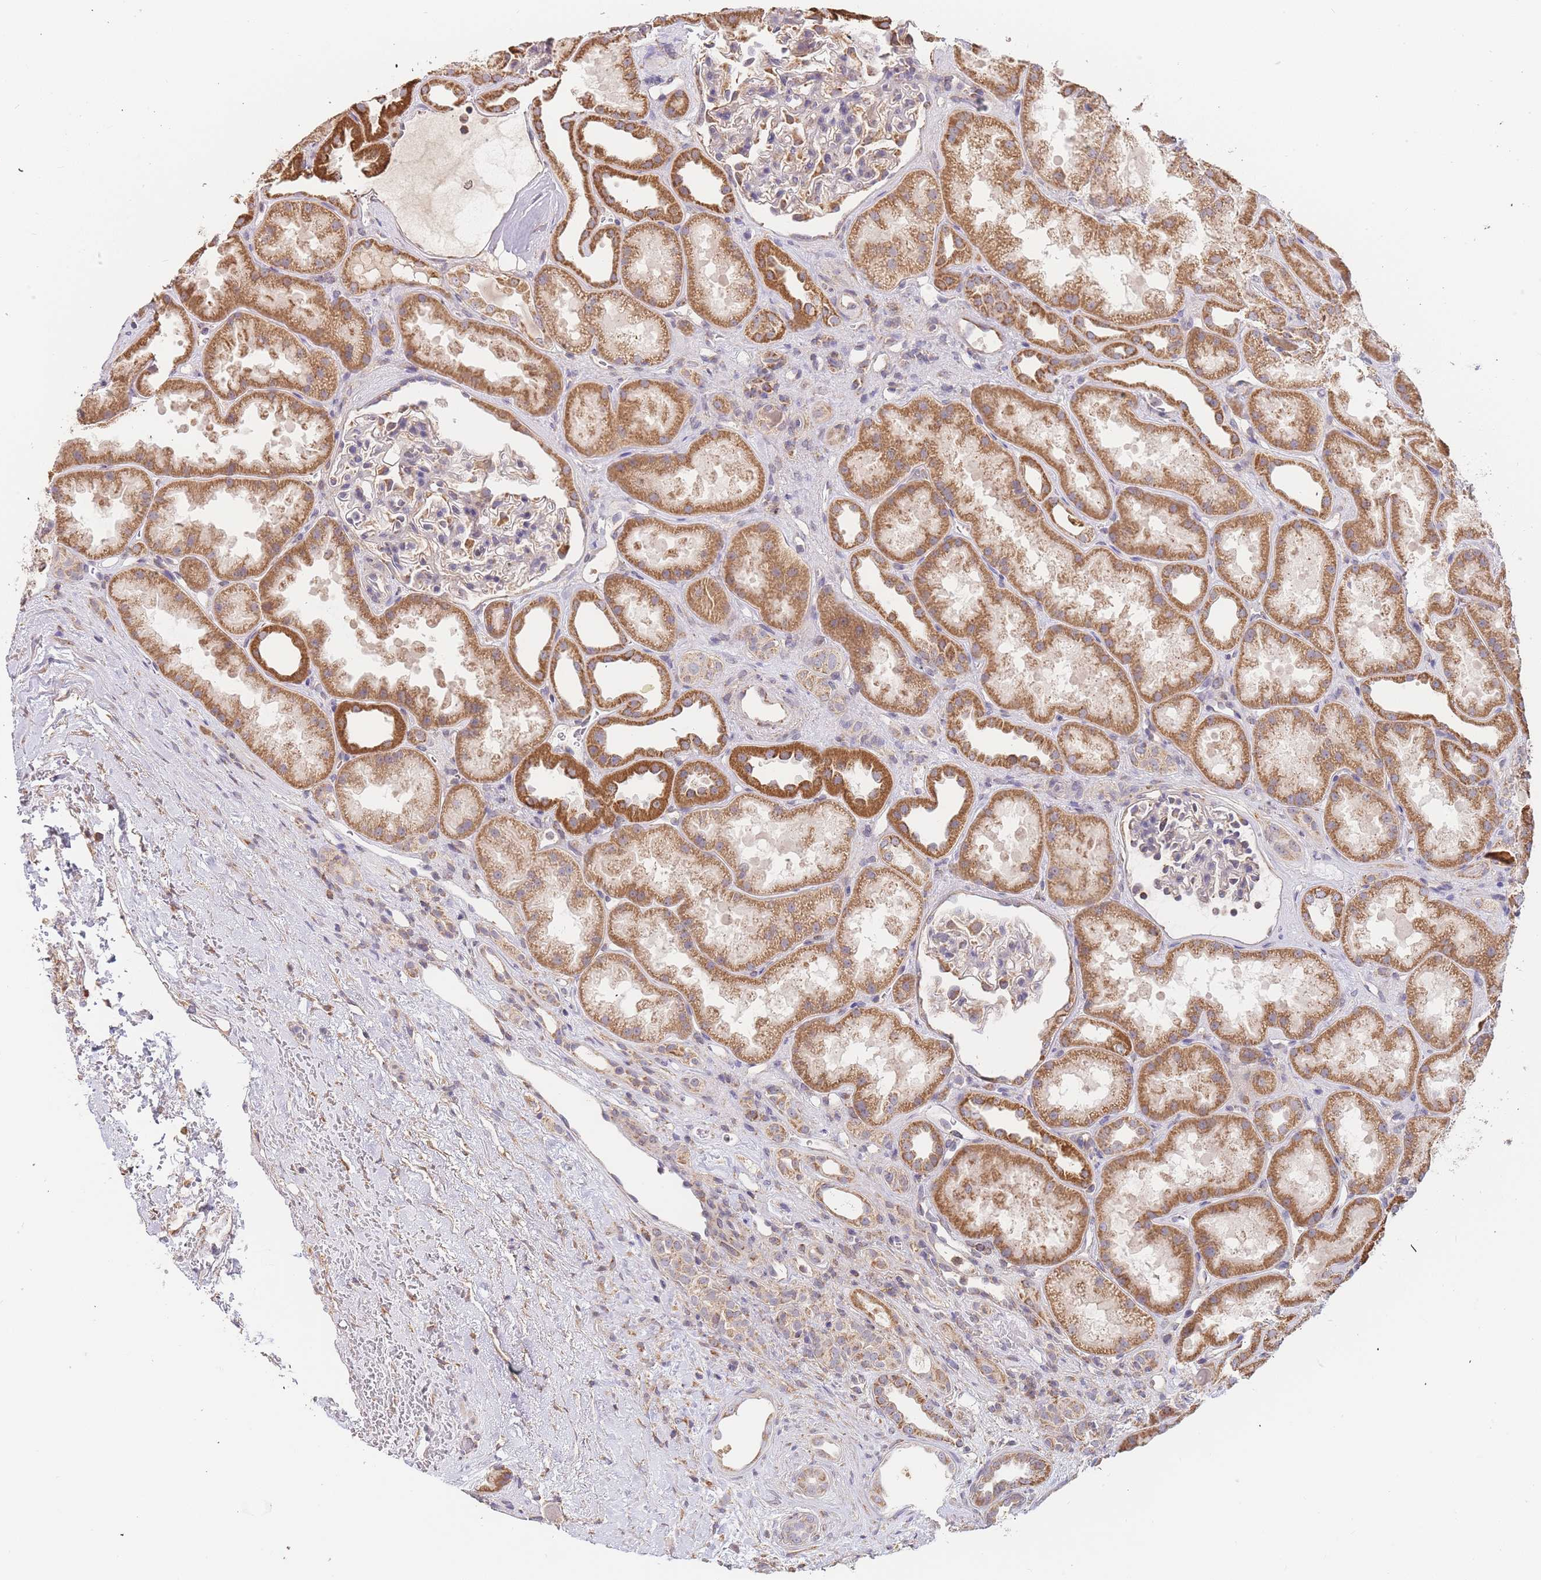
{"staining": {"intensity": "moderate", "quantity": "<25%", "location": "cytoplasmic/membranous"}, "tissue": "kidney", "cell_type": "Cells in glomeruli", "image_type": "normal", "snomed": [{"axis": "morphology", "description": "Normal tissue, NOS"}, {"axis": "topography", "description": "Kidney"}], "caption": "DAB immunohistochemical staining of benign human kidney exhibits moderate cytoplasmic/membranous protein positivity in about <25% of cells in glomeruli.", "gene": "ADCY9", "patient": {"sex": "male", "age": 61}}